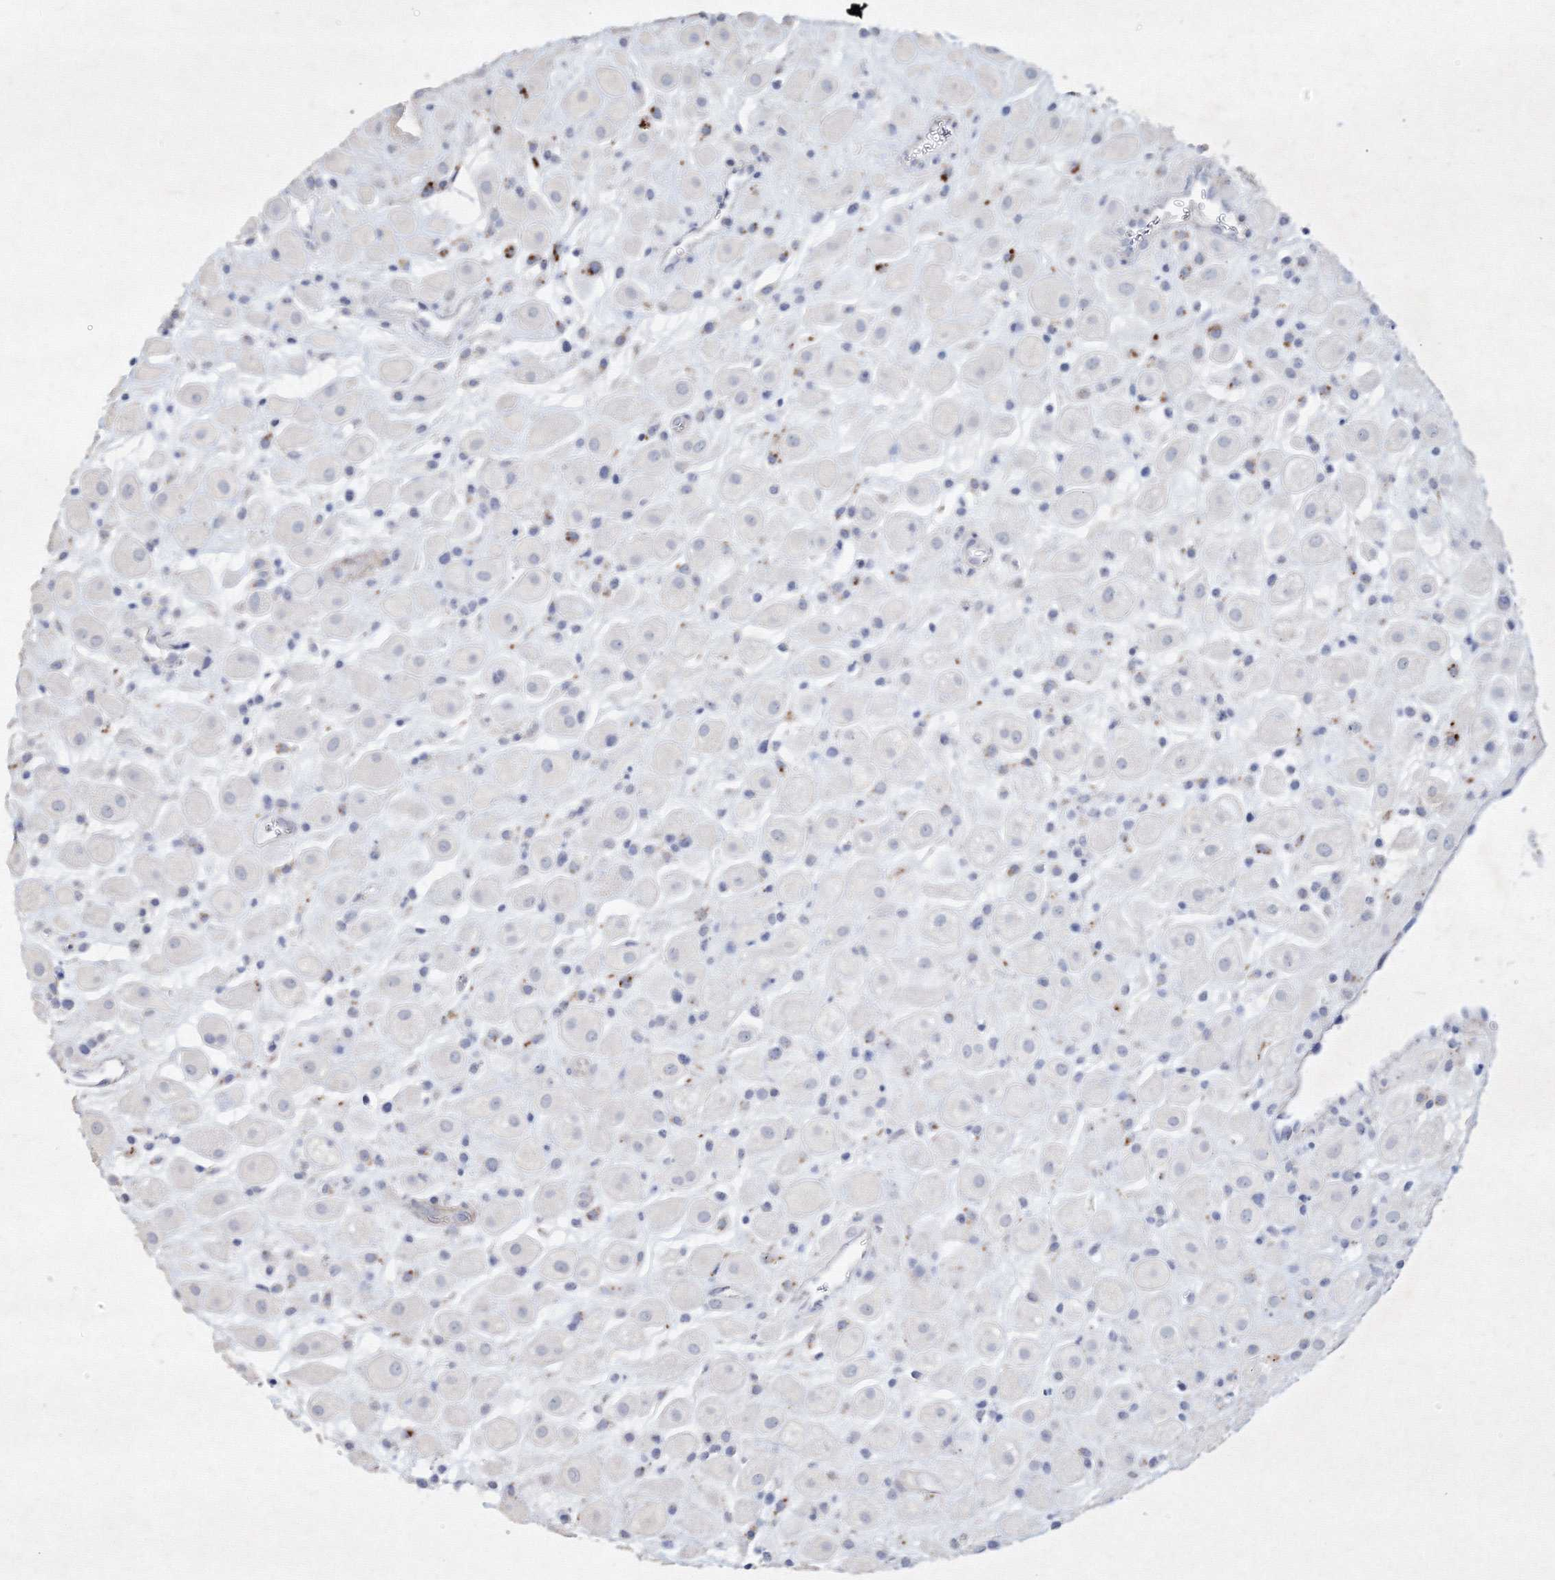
{"staining": {"intensity": "negative", "quantity": "none", "location": "none"}, "tissue": "placenta", "cell_type": "Decidual cells", "image_type": "normal", "snomed": [{"axis": "morphology", "description": "Normal tissue, NOS"}, {"axis": "topography", "description": "Placenta"}], "caption": "Decidual cells show no significant expression in unremarkable placenta. (DAB (3,3'-diaminobenzidine) IHC with hematoxylin counter stain).", "gene": "CXXC4", "patient": {"sex": "female", "age": 35}}